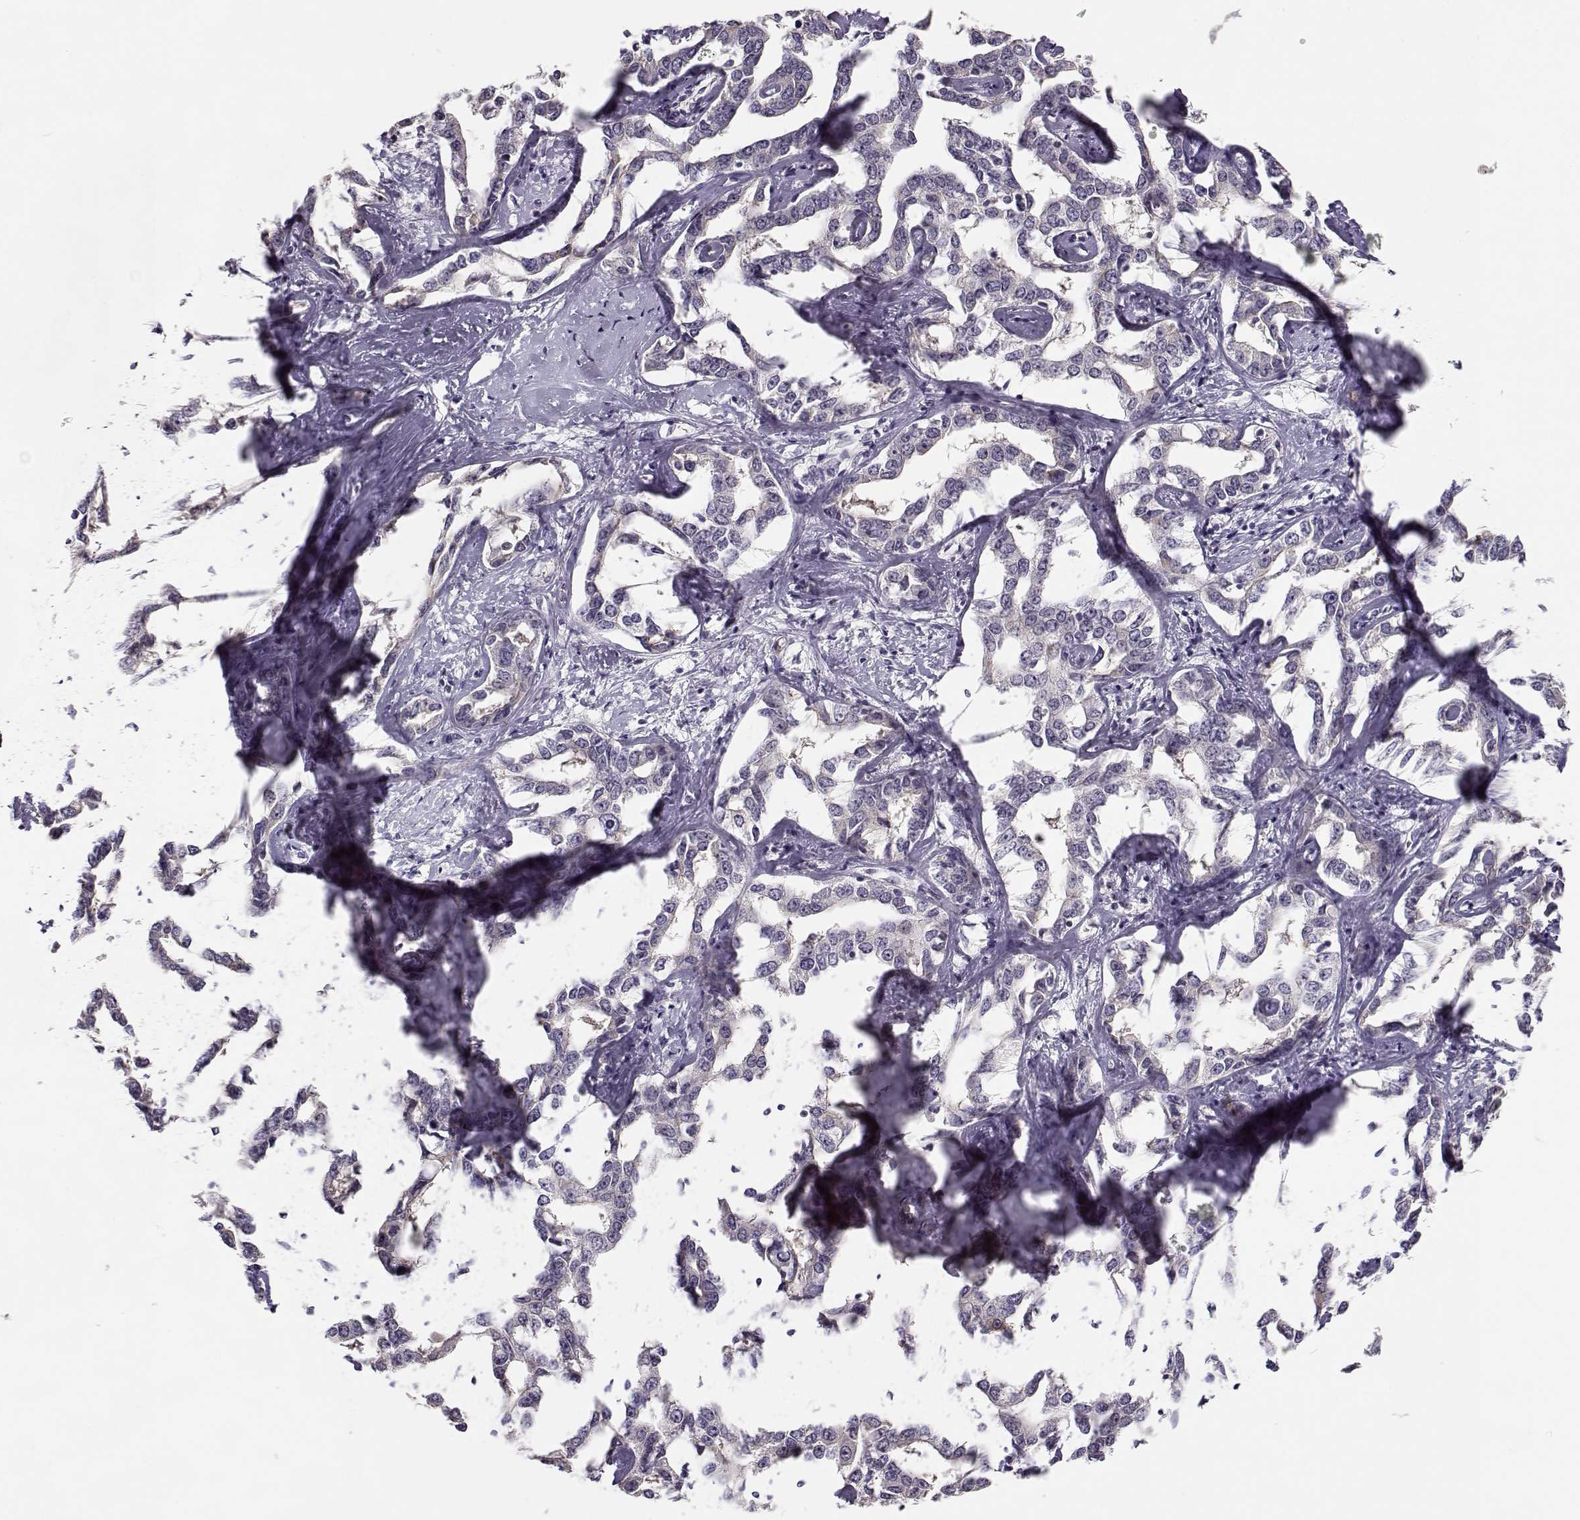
{"staining": {"intensity": "negative", "quantity": "none", "location": "none"}, "tissue": "liver cancer", "cell_type": "Tumor cells", "image_type": "cancer", "snomed": [{"axis": "morphology", "description": "Cholangiocarcinoma"}, {"axis": "topography", "description": "Liver"}], "caption": "Immunohistochemistry (IHC) photomicrograph of neoplastic tissue: liver cancer stained with DAB demonstrates no significant protein positivity in tumor cells. The staining was performed using DAB (3,3'-diaminobenzidine) to visualize the protein expression in brown, while the nuclei were stained in blue with hematoxylin (Magnification: 20x).", "gene": "TMEM145", "patient": {"sex": "male", "age": 59}}